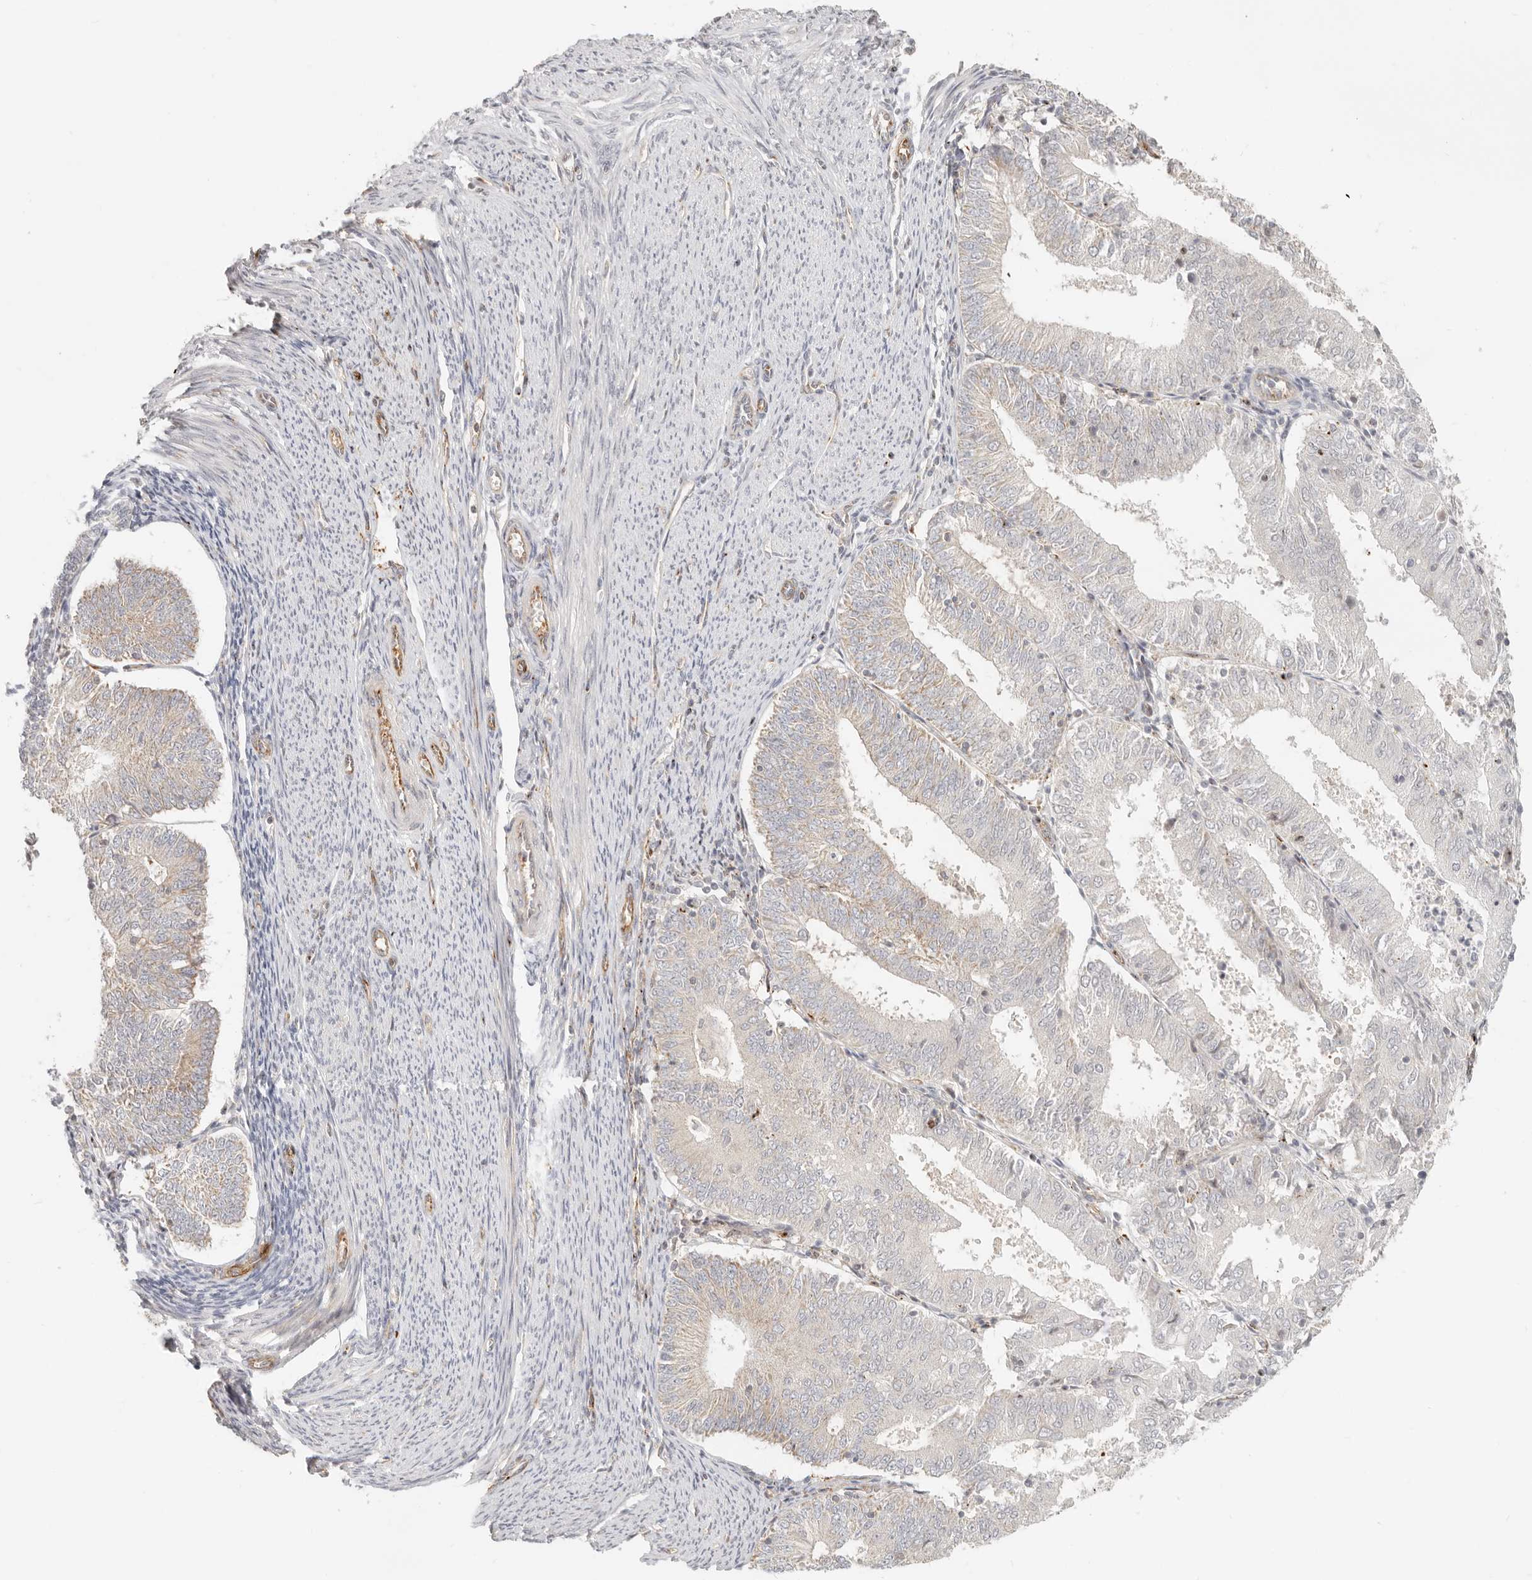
{"staining": {"intensity": "weak", "quantity": "<25%", "location": "cytoplasmic/membranous"}, "tissue": "endometrial cancer", "cell_type": "Tumor cells", "image_type": "cancer", "snomed": [{"axis": "morphology", "description": "Adenocarcinoma, NOS"}, {"axis": "topography", "description": "Endometrium"}], "caption": "The photomicrograph exhibits no significant expression in tumor cells of endometrial cancer.", "gene": "SASS6", "patient": {"sex": "female", "age": 57}}